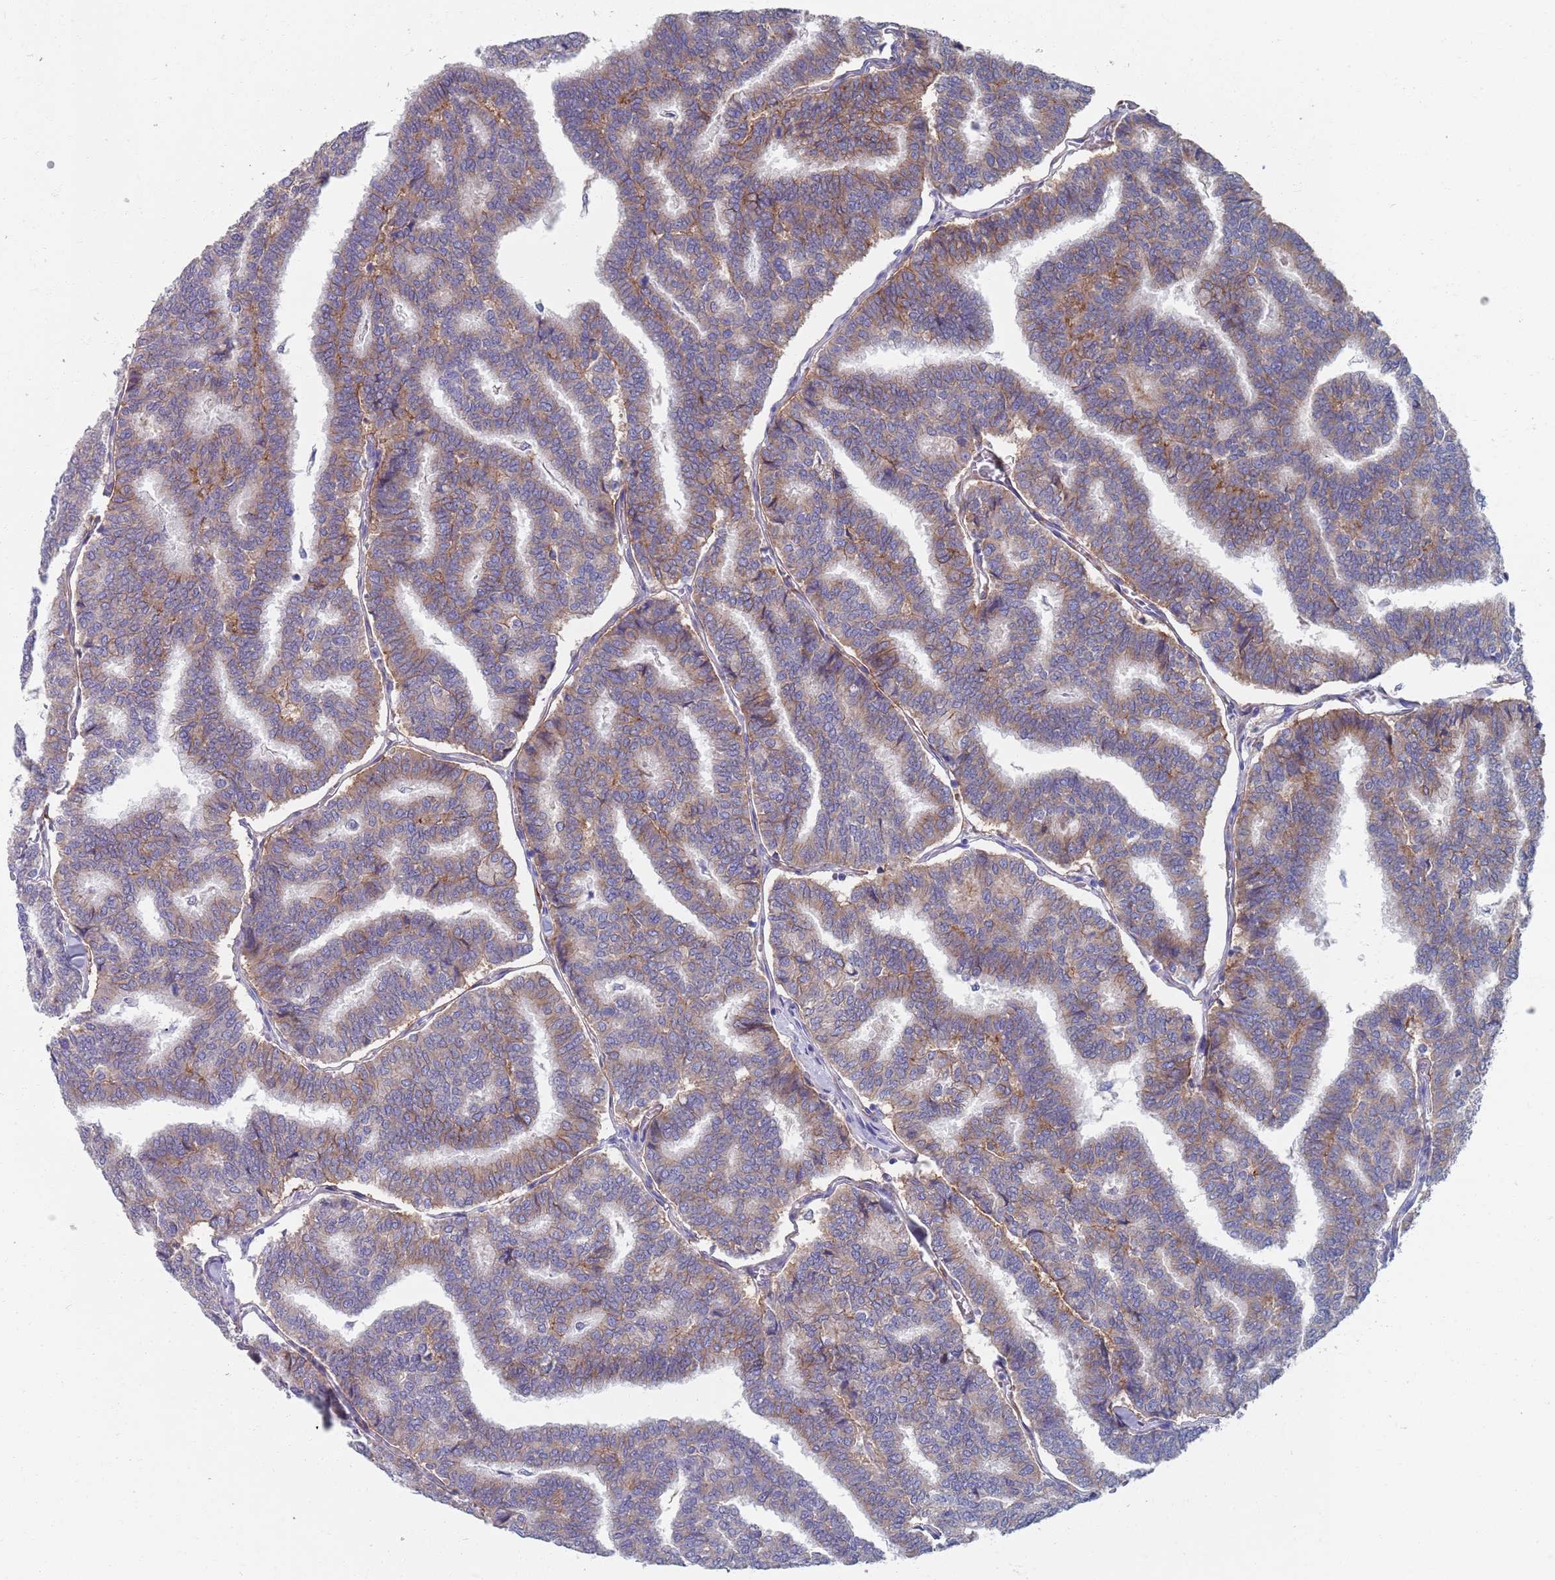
{"staining": {"intensity": "moderate", "quantity": "25%-75%", "location": "cytoplasmic/membranous"}, "tissue": "thyroid cancer", "cell_type": "Tumor cells", "image_type": "cancer", "snomed": [{"axis": "morphology", "description": "Papillary adenocarcinoma, NOS"}, {"axis": "topography", "description": "Thyroid gland"}], "caption": "This image exhibits IHC staining of papillary adenocarcinoma (thyroid), with medium moderate cytoplasmic/membranous expression in about 25%-75% of tumor cells.", "gene": "PLOD1", "patient": {"sex": "female", "age": 35}}